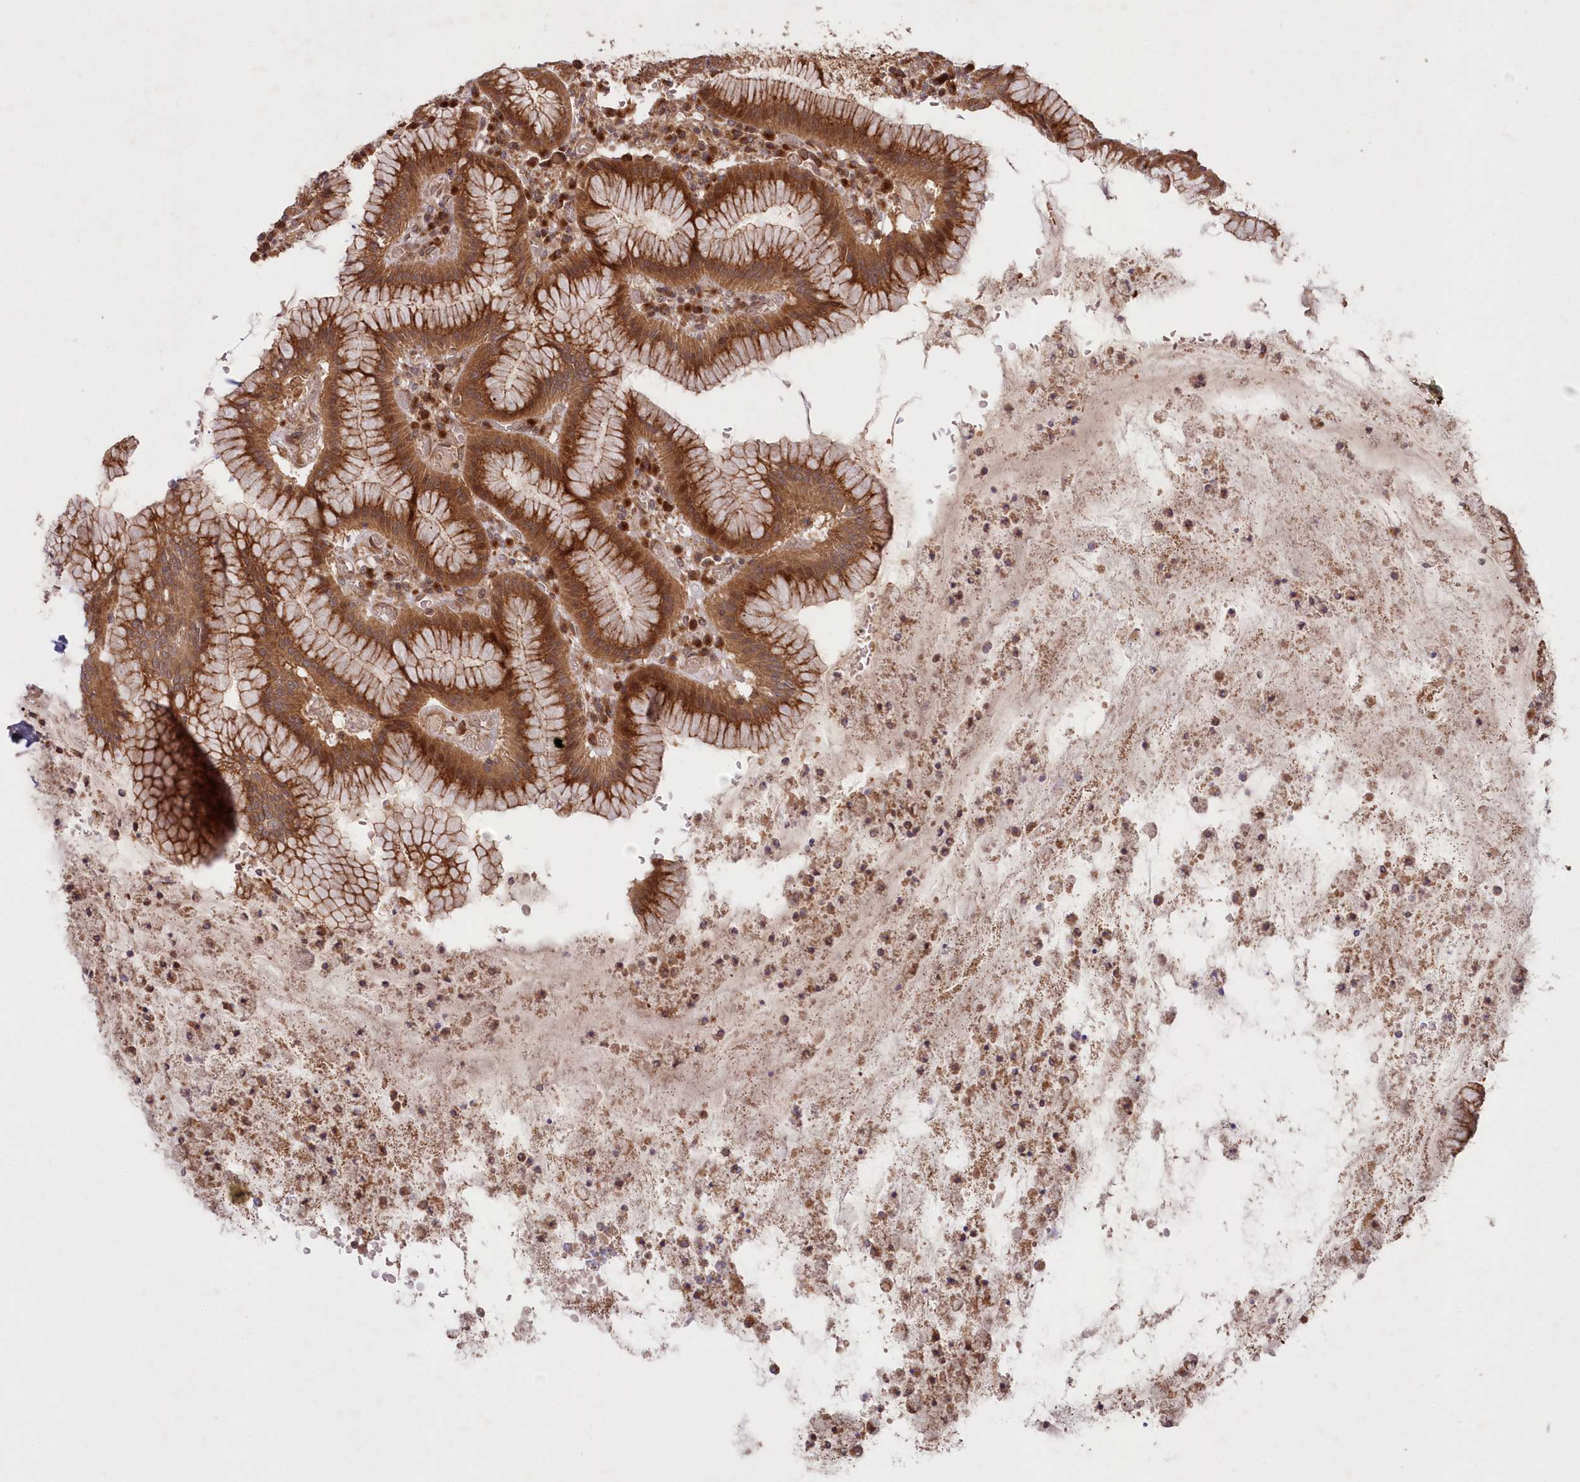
{"staining": {"intensity": "strong", "quantity": ">75%", "location": "cytoplasmic/membranous,nuclear"}, "tissue": "stomach", "cell_type": "Glandular cells", "image_type": "normal", "snomed": [{"axis": "morphology", "description": "Normal tissue, NOS"}, {"axis": "topography", "description": "Stomach"}], "caption": "IHC (DAB) staining of unremarkable human stomach reveals strong cytoplasmic/membranous,nuclear protein staining in approximately >75% of glandular cells.", "gene": "TBCA", "patient": {"sex": "male", "age": 55}}